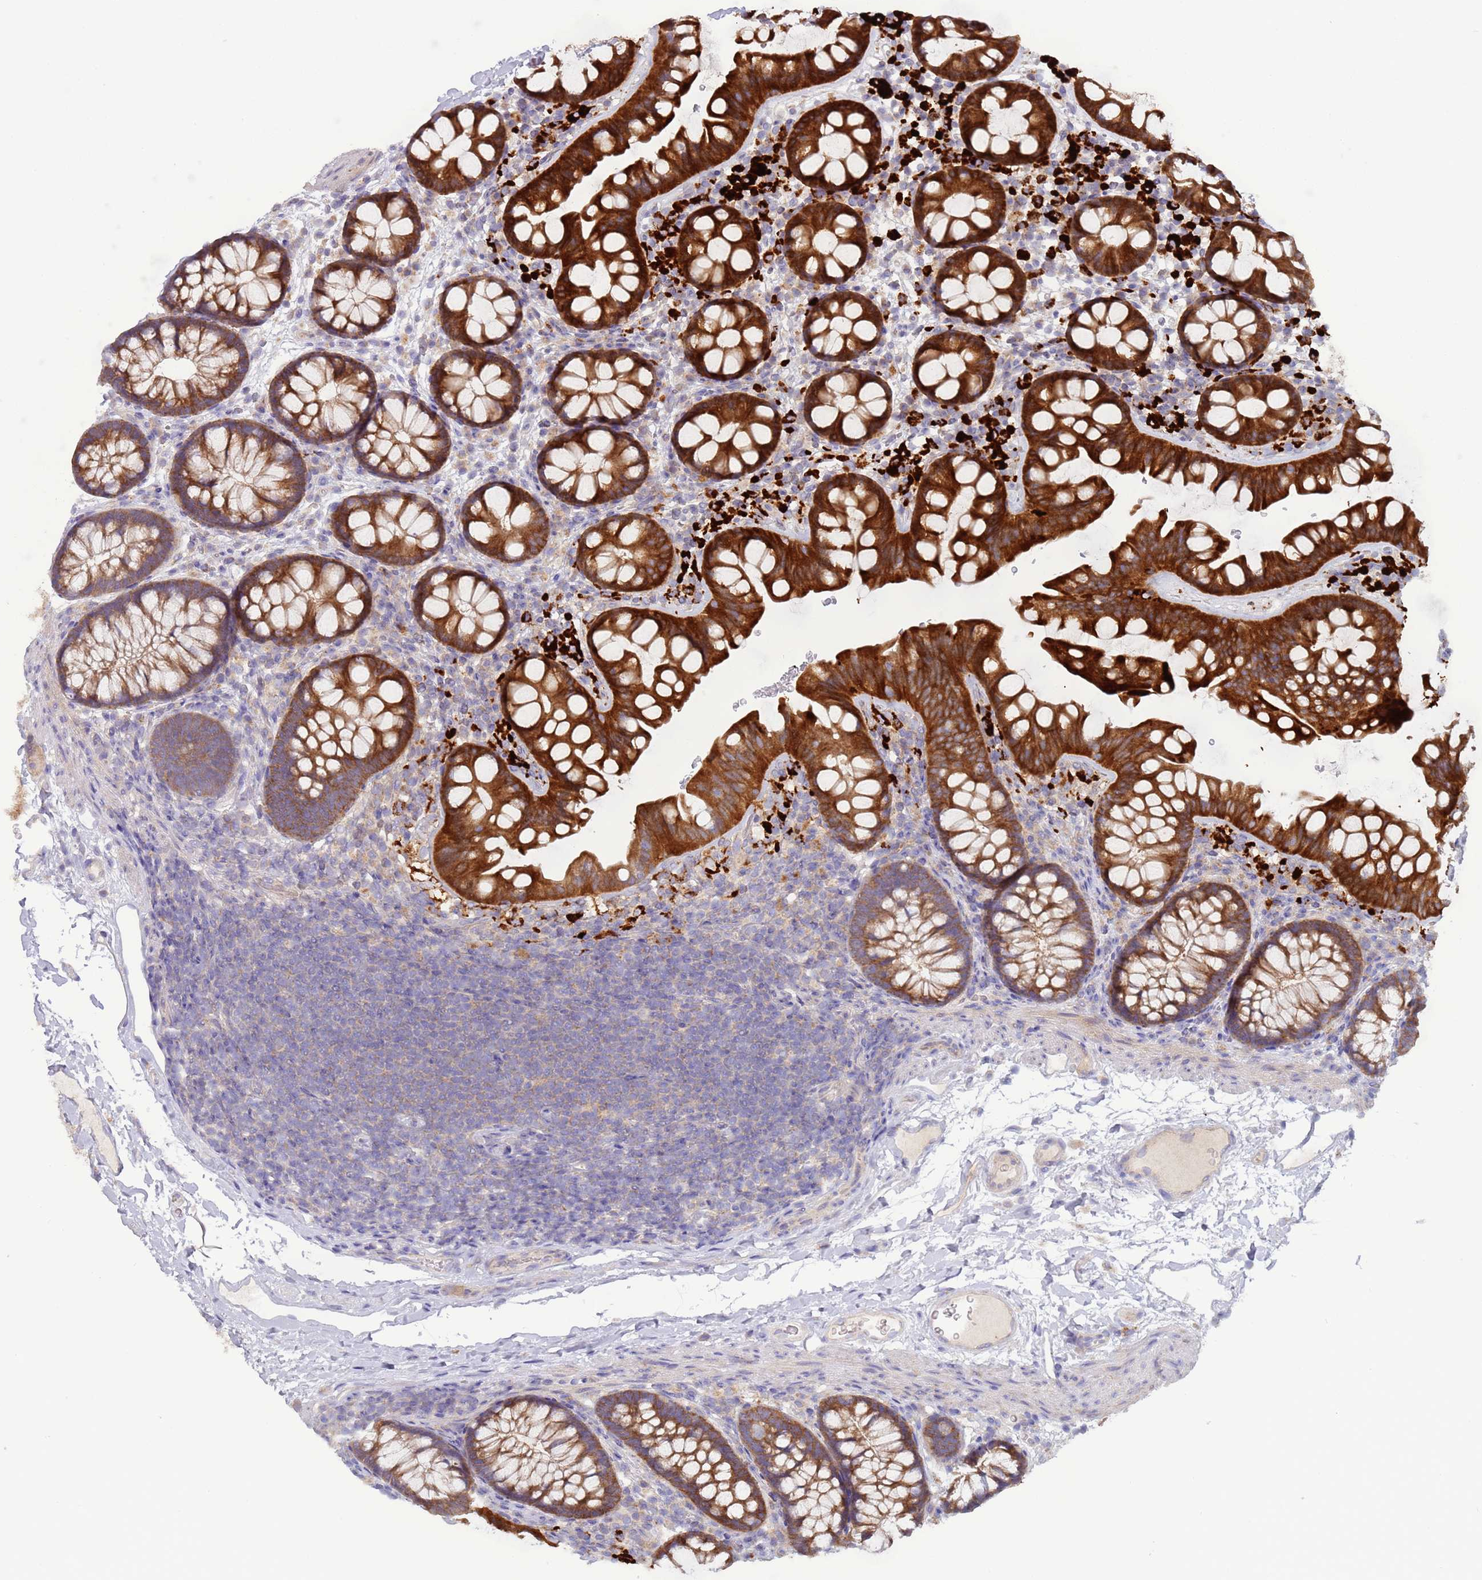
{"staining": {"intensity": "weak", "quantity": ">75%", "location": "cytoplasmic/membranous"}, "tissue": "colon", "cell_type": "Endothelial cells", "image_type": "normal", "snomed": [{"axis": "morphology", "description": "Normal tissue, NOS"}, {"axis": "topography", "description": "Colon"}], "caption": "A brown stain labels weak cytoplasmic/membranous positivity of a protein in endothelial cells of normal colon.", "gene": "UQCRQ", "patient": {"sex": "female", "age": 62}}